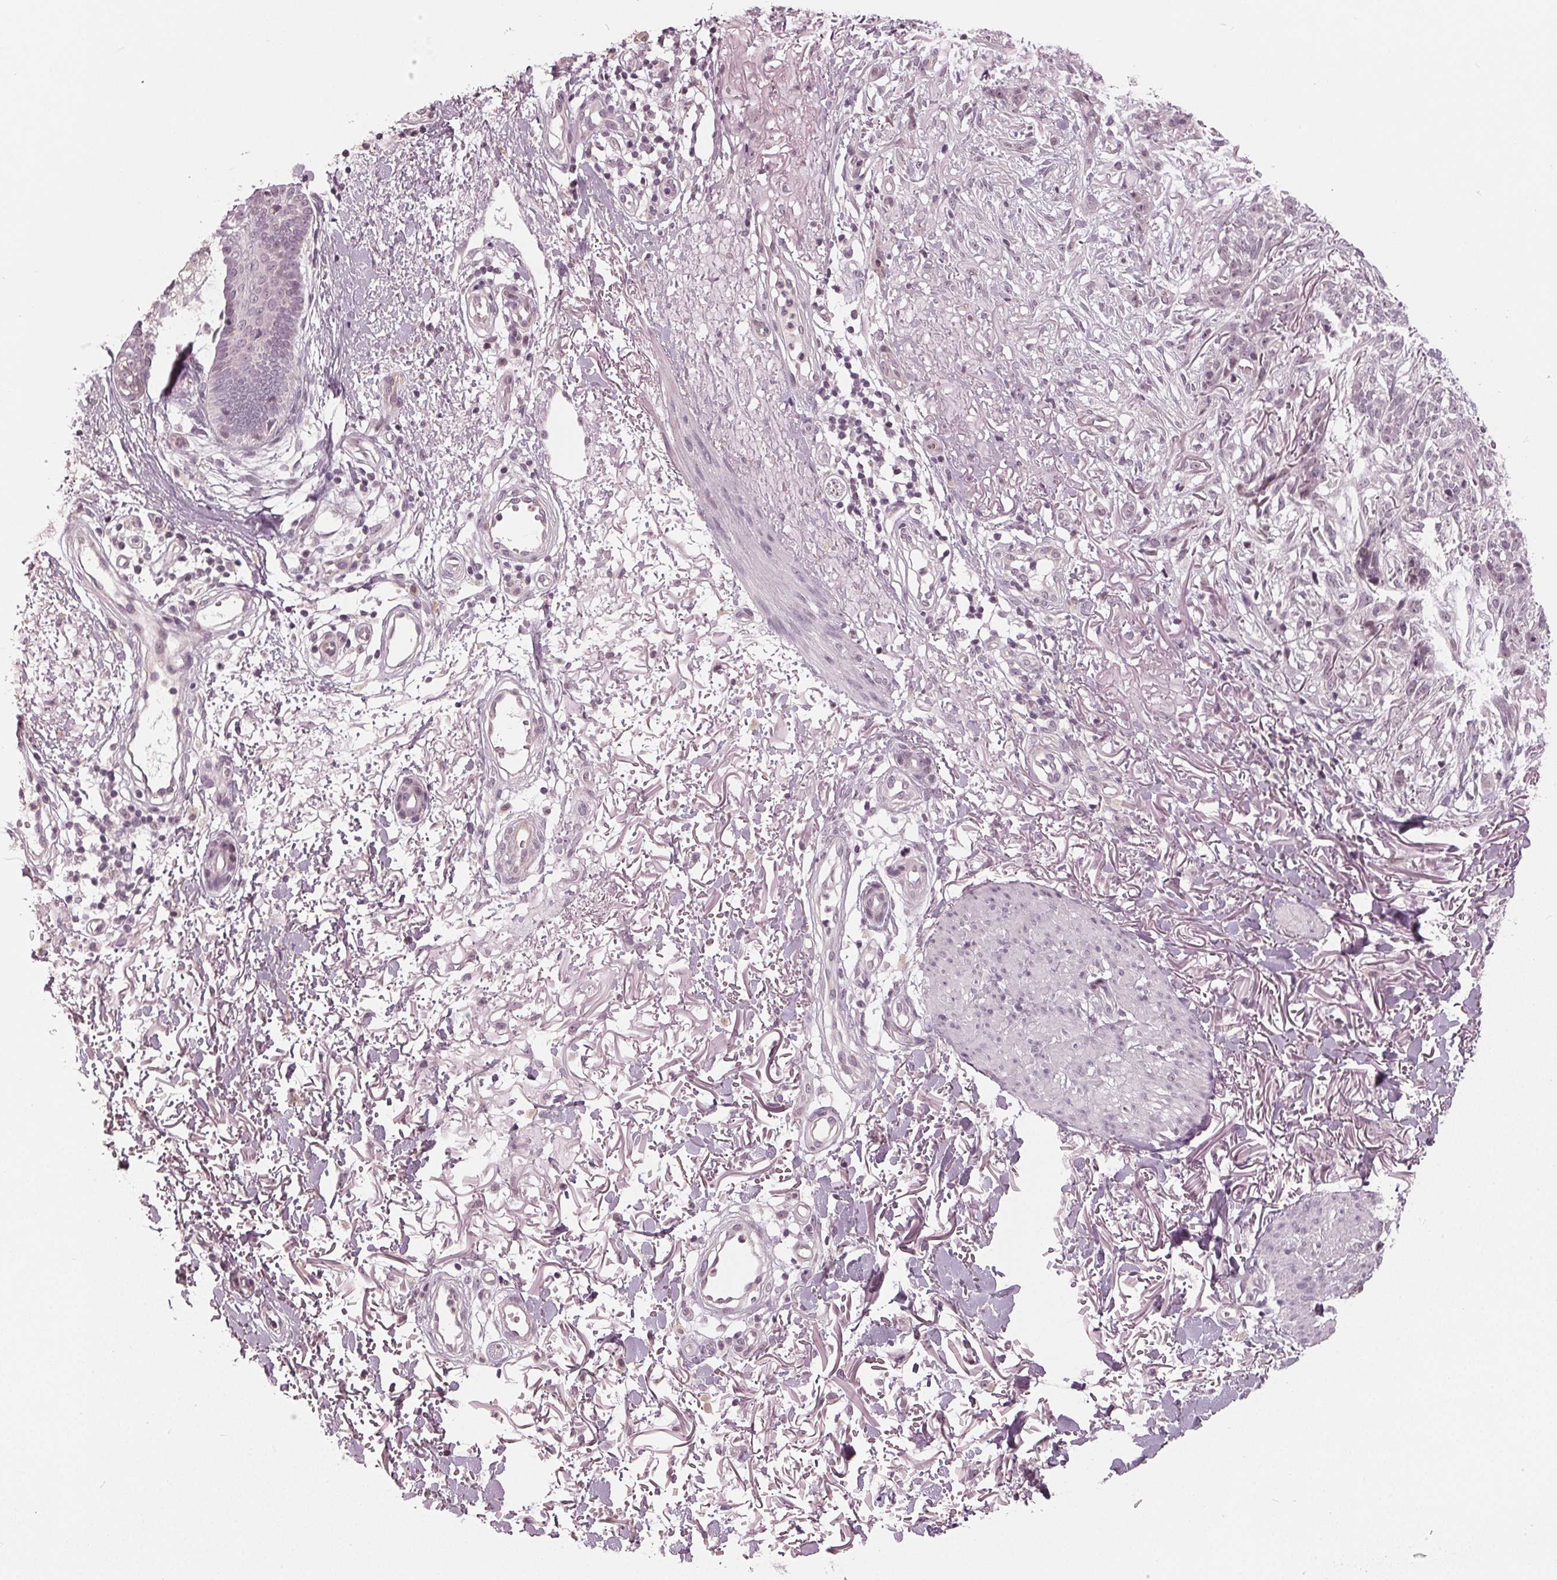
{"staining": {"intensity": "negative", "quantity": "none", "location": "none"}, "tissue": "skin cancer", "cell_type": "Tumor cells", "image_type": "cancer", "snomed": [{"axis": "morphology", "description": "Basal cell carcinoma"}, {"axis": "topography", "description": "Skin"}], "caption": "DAB immunohistochemical staining of skin basal cell carcinoma exhibits no significant positivity in tumor cells.", "gene": "ADPRHL1", "patient": {"sex": "male", "age": 74}}